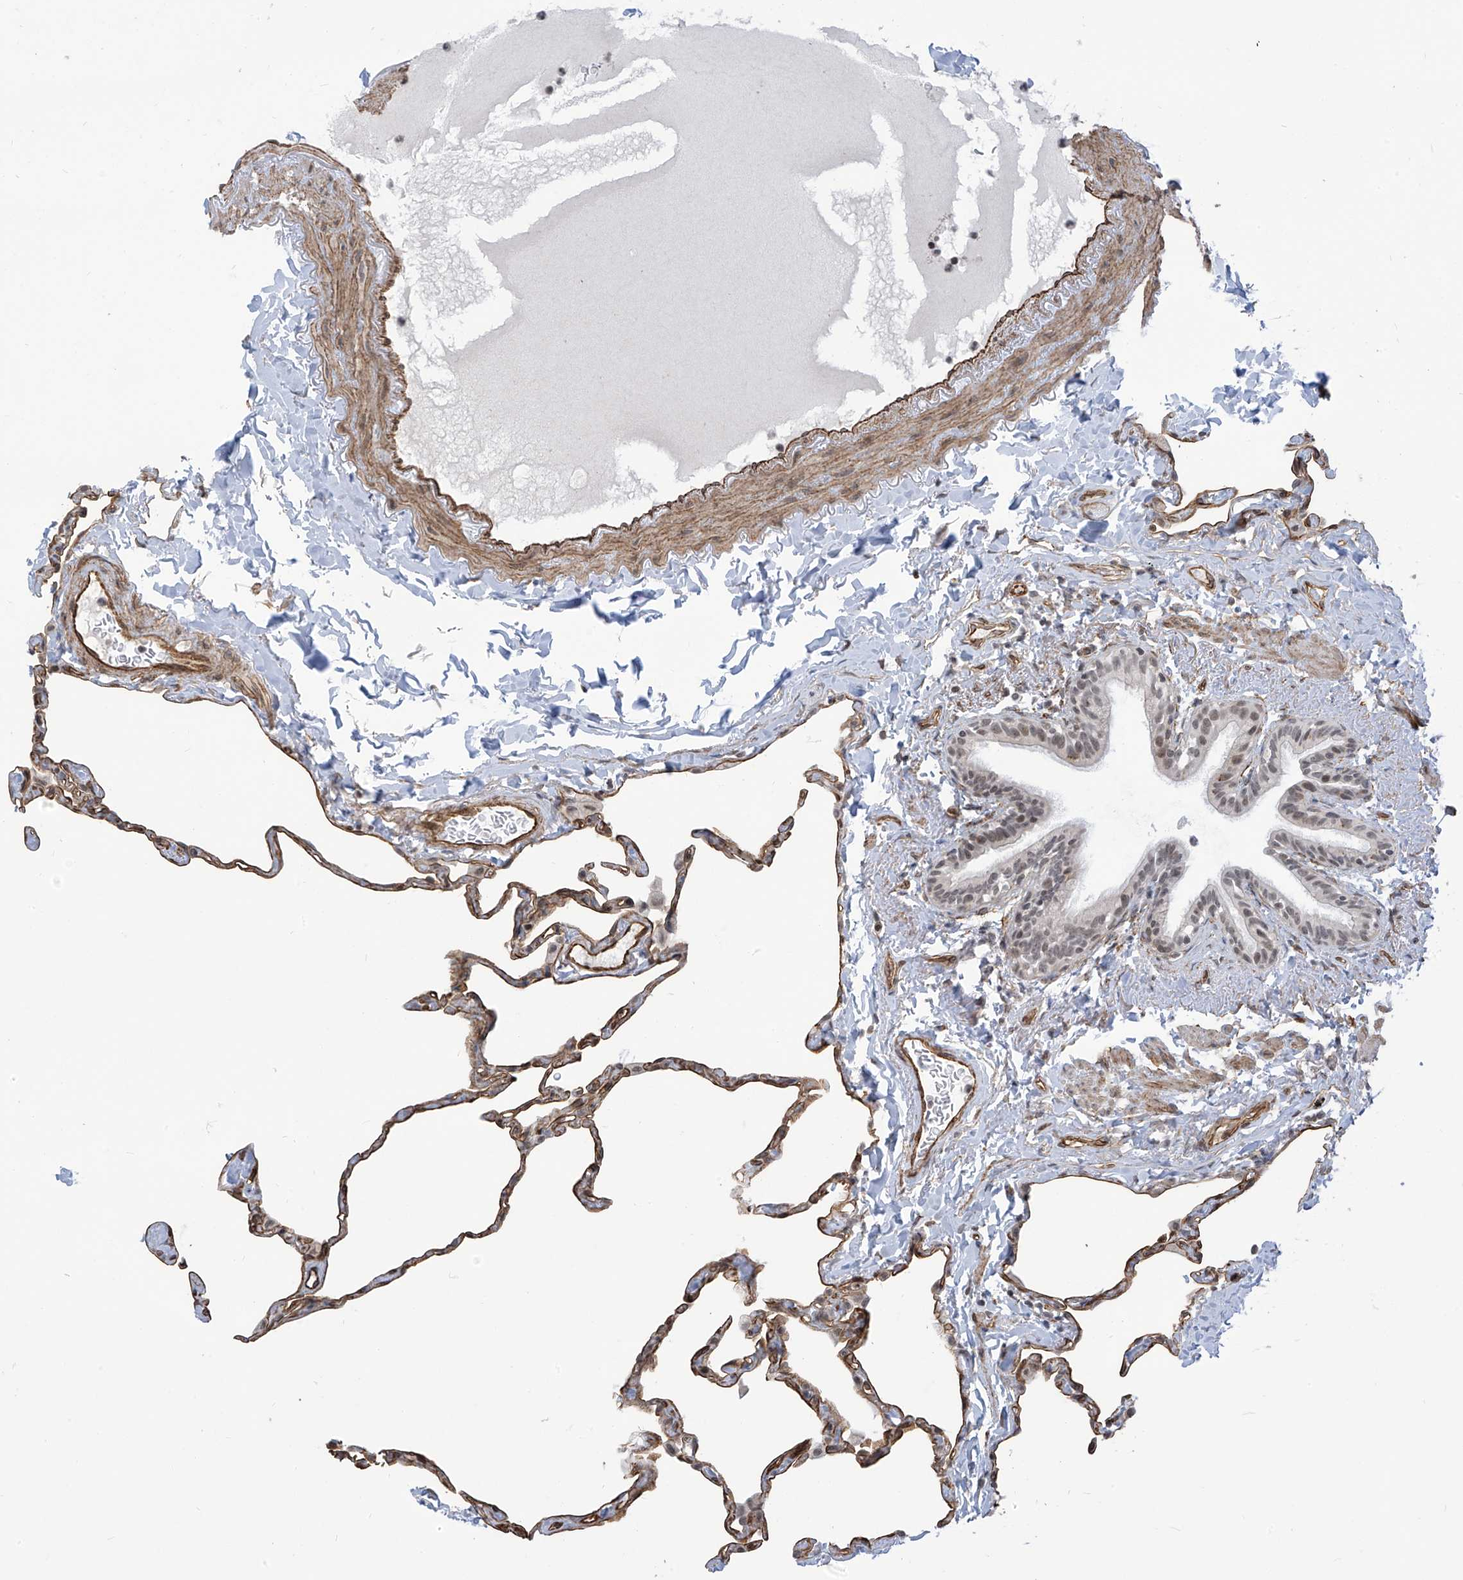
{"staining": {"intensity": "moderate", "quantity": ">75%", "location": "cytoplasmic/membranous"}, "tissue": "lung", "cell_type": "Alveolar cells", "image_type": "normal", "snomed": [{"axis": "morphology", "description": "Normal tissue, NOS"}, {"axis": "topography", "description": "Lung"}], "caption": "Moderate cytoplasmic/membranous protein positivity is present in approximately >75% of alveolar cells in lung.", "gene": "METAP1D", "patient": {"sex": "male", "age": 65}}